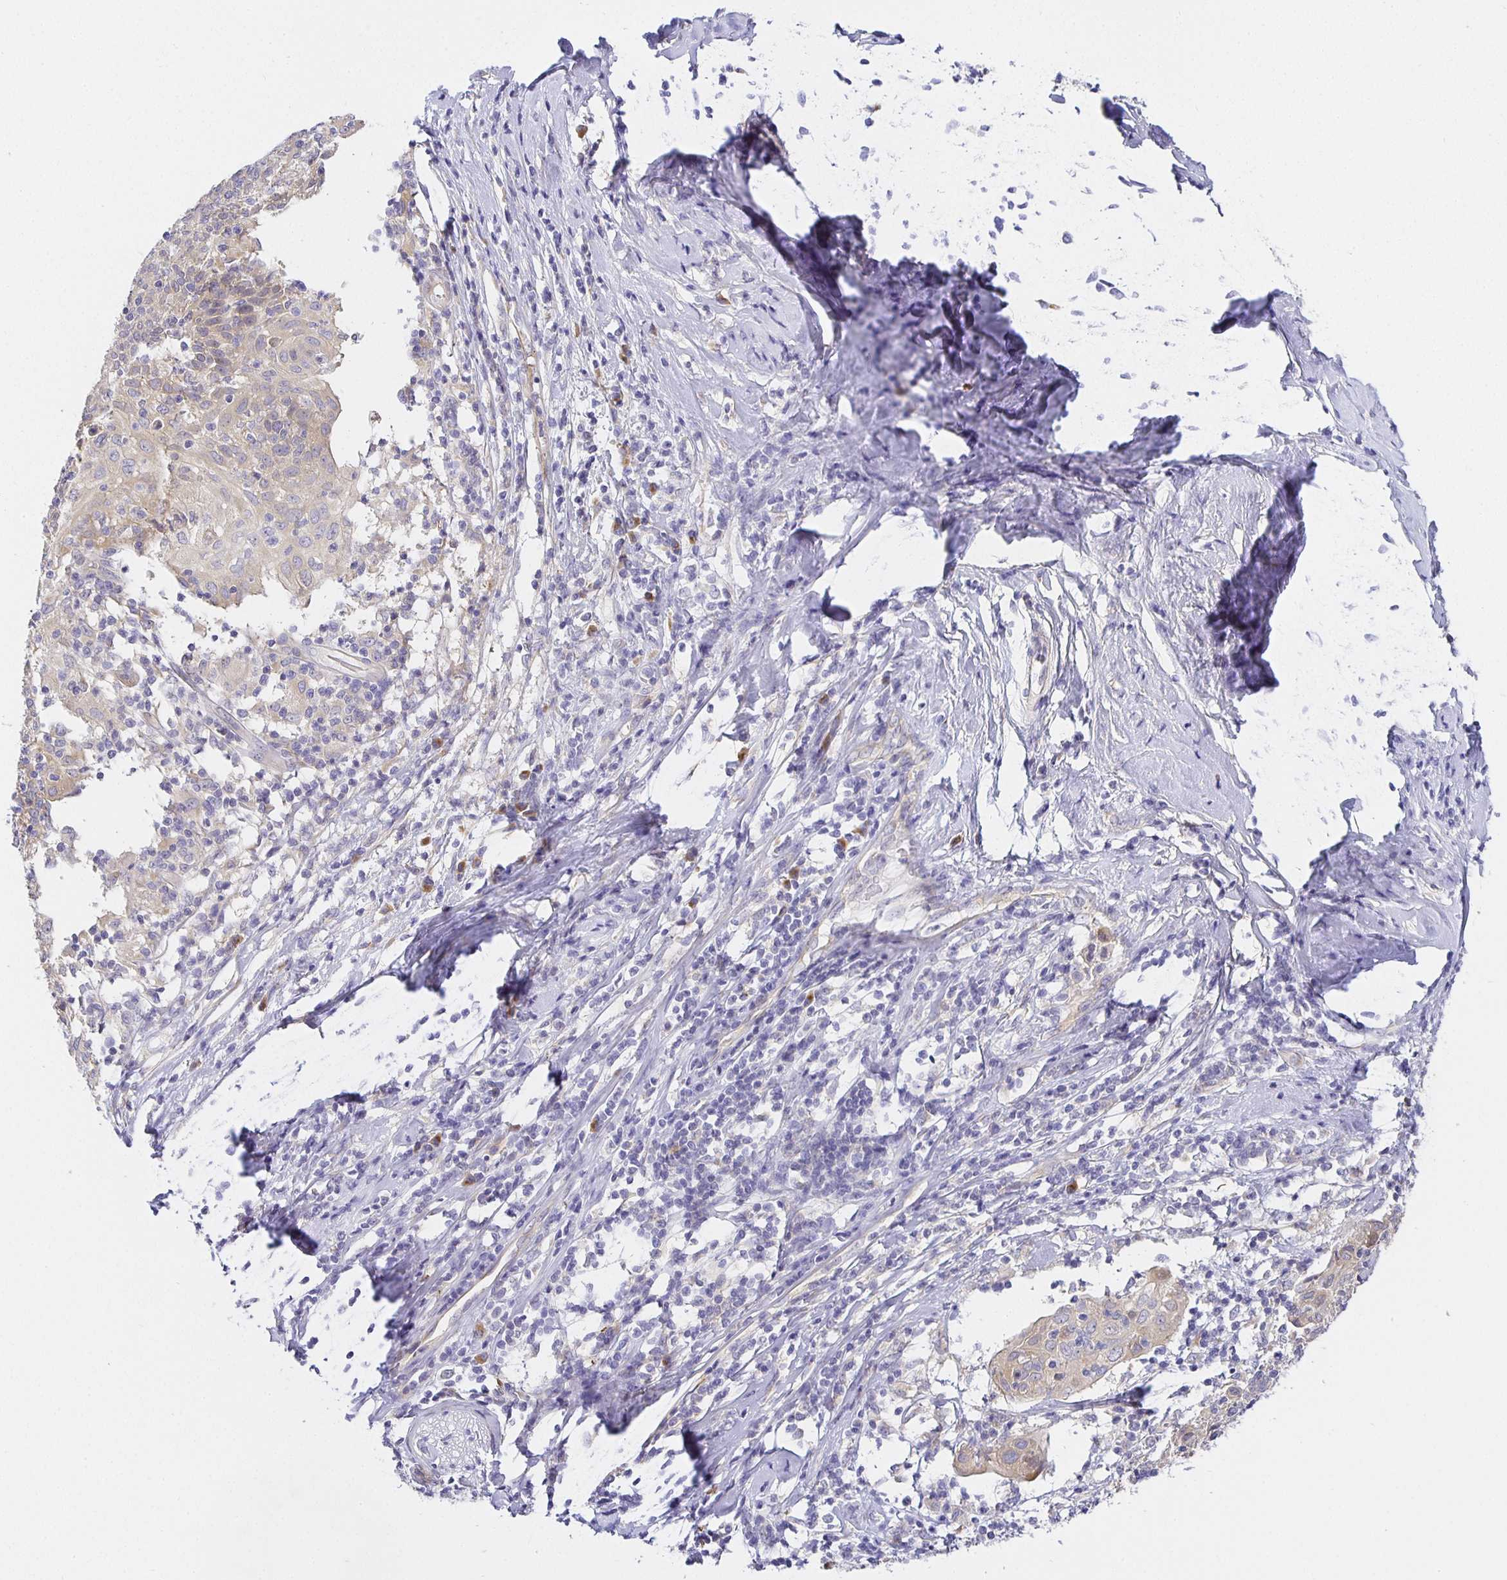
{"staining": {"intensity": "weak", "quantity": "25%-75%", "location": "cytoplasmic/membranous"}, "tissue": "cervical cancer", "cell_type": "Tumor cells", "image_type": "cancer", "snomed": [{"axis": "morphology", "description": "Squamous cell carcinoma, NOS"}, {"axis": "topography", "description": "Cervix"}], "caption": "Cervical cancer (squamous cell carcinoma) stained with IHC reveals weak cytoplasmic/membranous expression in approximately 25%-75% of tumor cells. (DAB (3,3'-diaminobenzidine) IHC, brown staining for protein, blue staining for nuclei).", "gene": "OPALIN", "patient": {"sex": "female", "age": 52}}